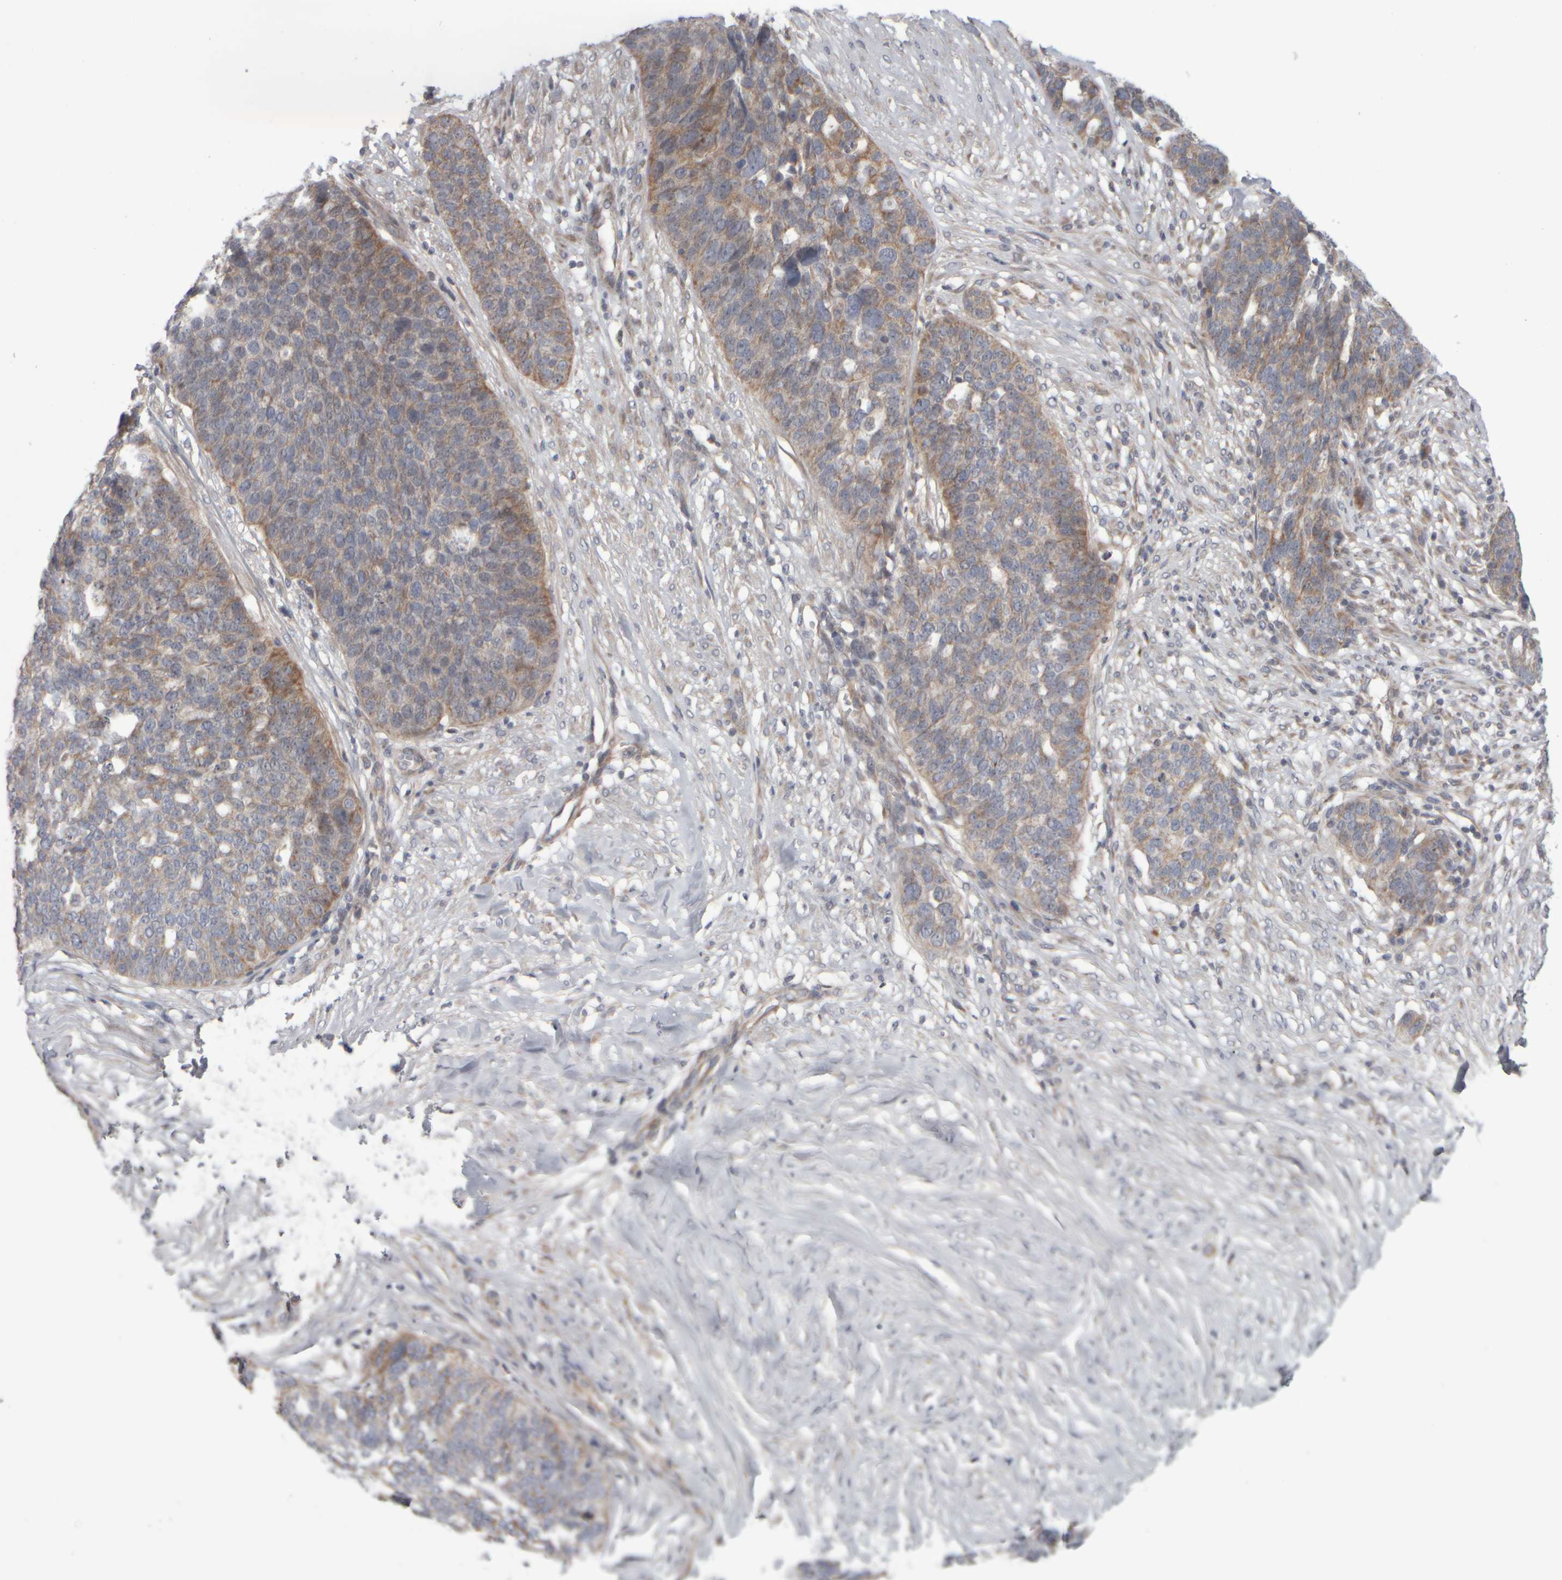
{"staining": {"intensity": "weak", "quantity": ">75%", "location": "cytoplasmic/membranous"}, "tissue": "ovarian cancer", "cell_type": "Tumor cells", "image_type": "cancer", "snomed": [{"axis": "morphology", "description": "Cystadenocarcinoma, serous, NOS"}, {"axis": "topography", "description": "Ovary"}], "caption": "This histopathology image shows ovarian cancer (serous cystadenocarcinoma) stained with immunohistochemistry to label a protein in brown. The cytoplasmic/membranous of tumor cells show weak positivity for the protein. Nuclei are counter-stained blue.", "gene": "SCO1", "patient": {"sex": "female", "age": 59}}